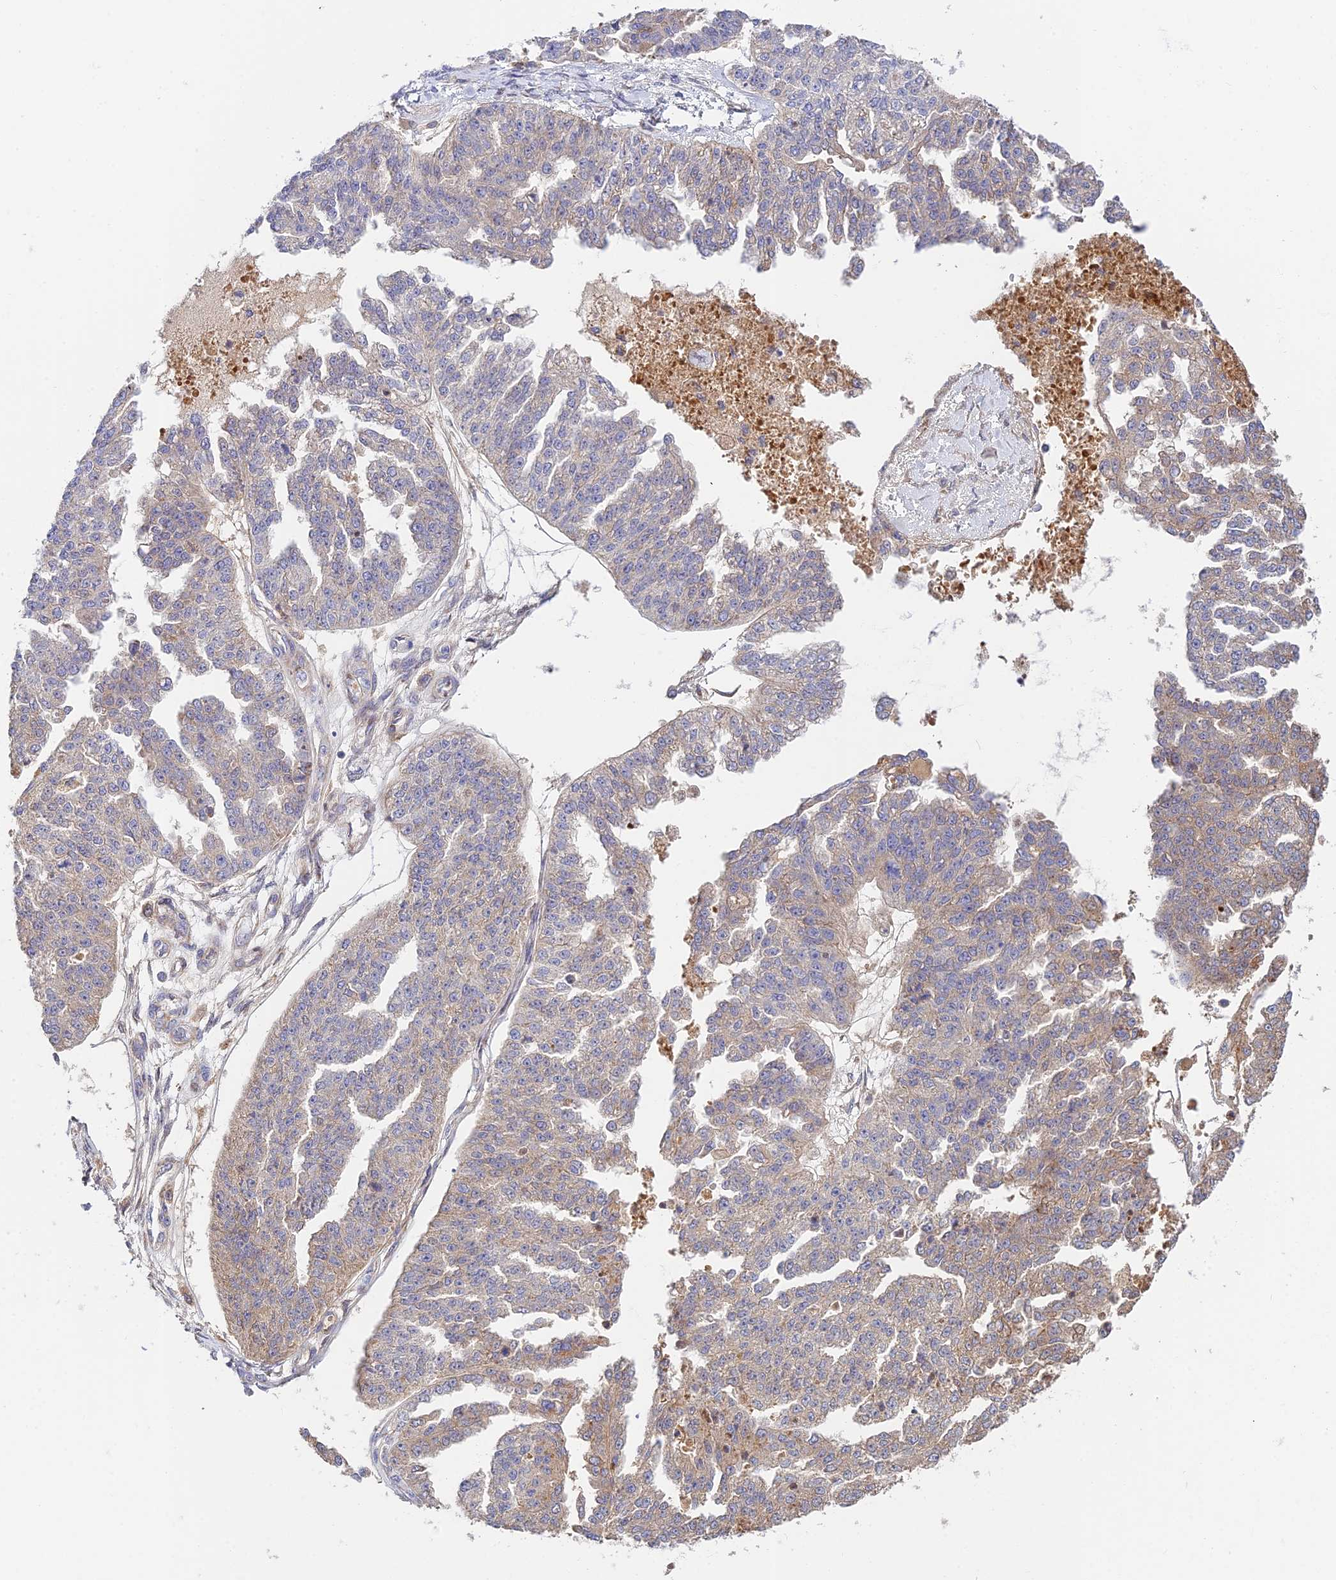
{"staining": {"intensity": "weak", "quantity": "<25%", "location": "cytoplasmic/membranous"}, "tissue": "ovarian cancer", "cell_type": "Tumor cells", "image_type": "cancer", "snomed": [{"axis": "morphology", "description": "Cystadenocarcinoma, serous, NOS"}, {"axis": "topography", "description": "Ovary"}], "caption": "This is an IHC histopathology image of ovarian cancer (serous cystadenocarcinoma). There is no staining in tumor cells.", "gene": "FUOM", "patient": {"sex": "female", "age": 58}}